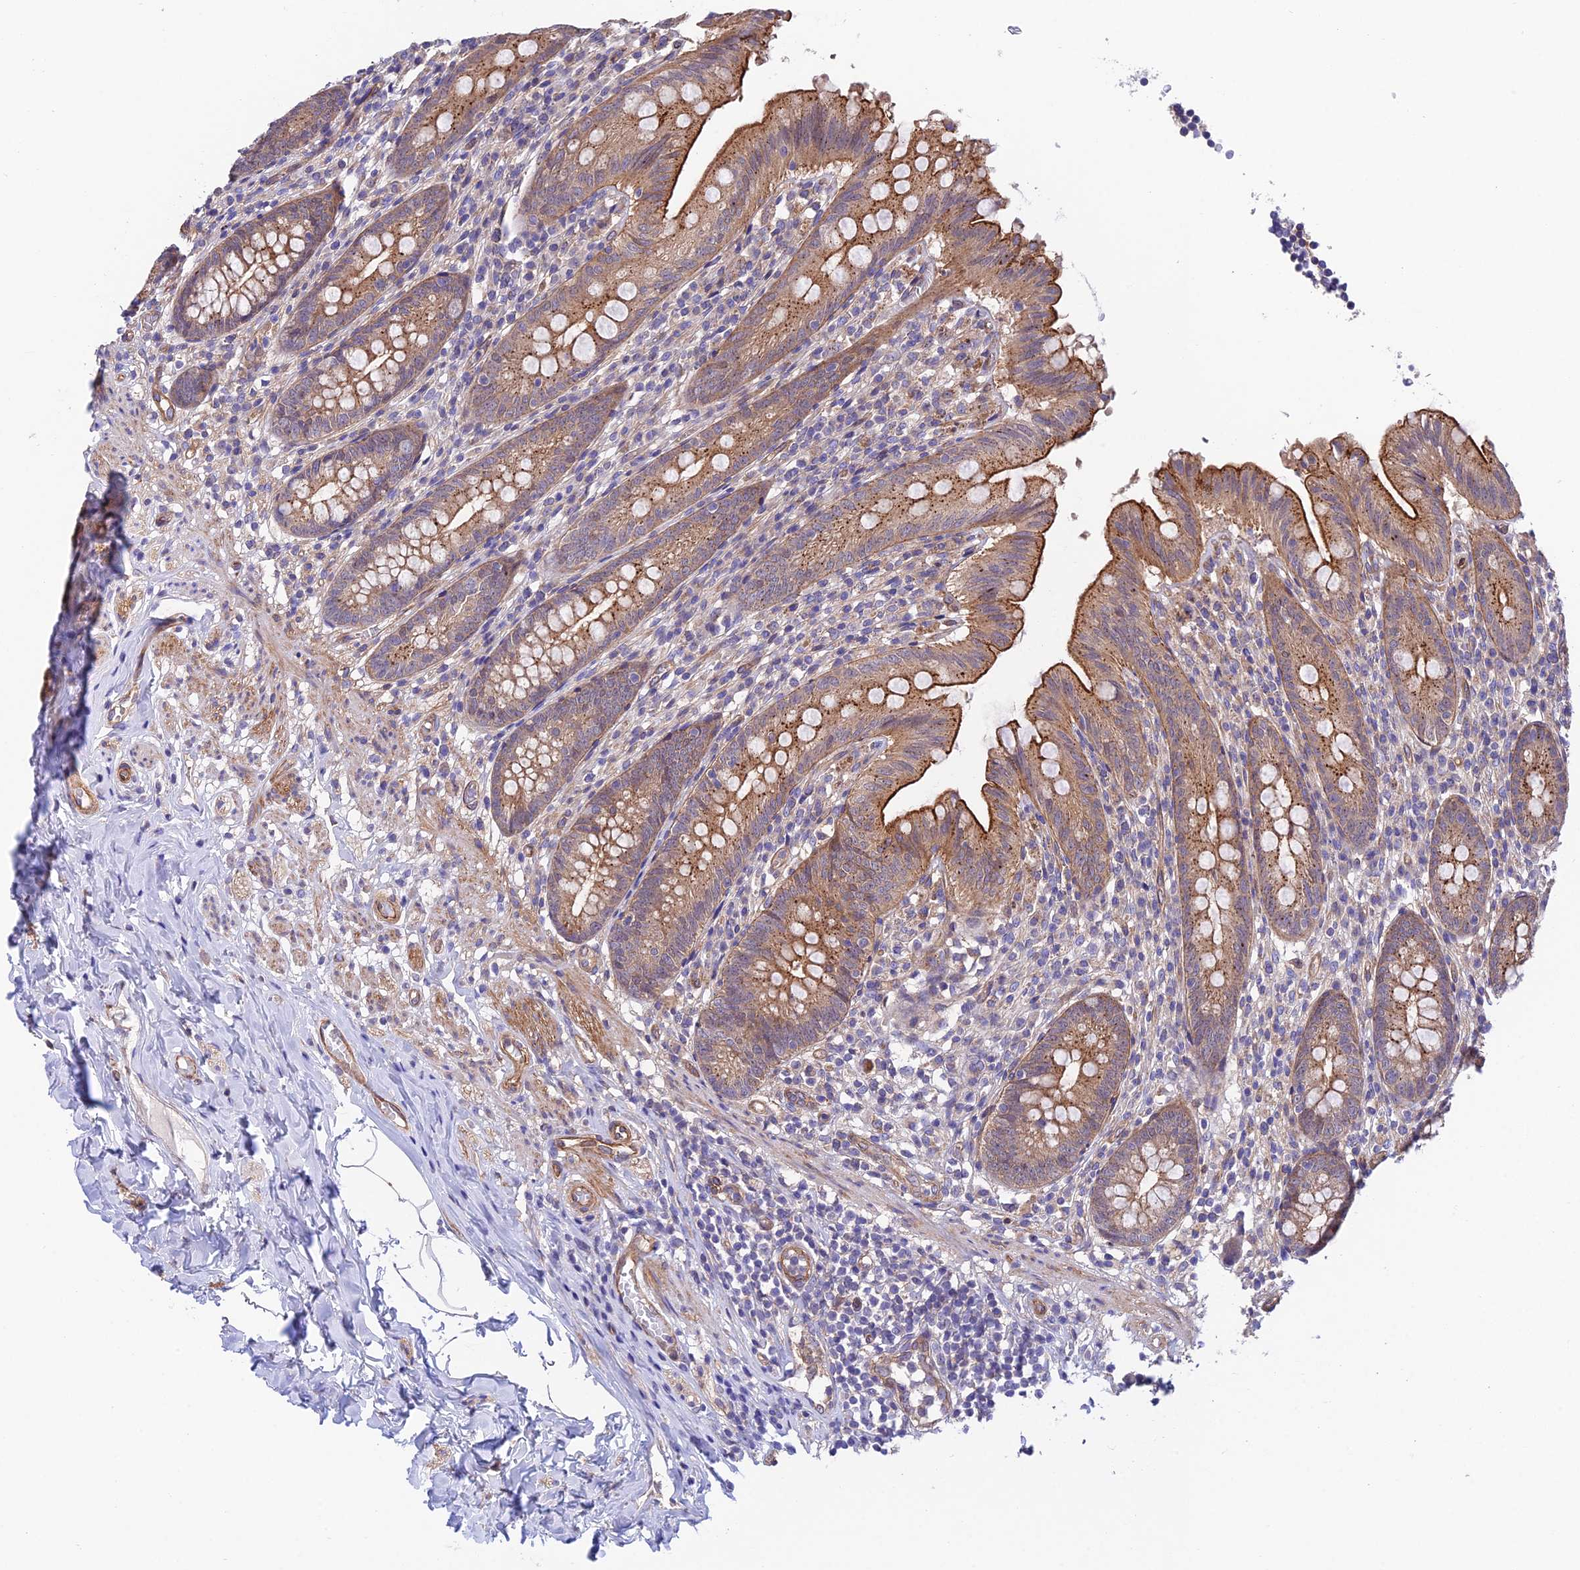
{"staining": {"intensity": "strong", "quantity": ">75%", "location": "cytoplasmic/membranous"}, "tissue": "appendix", "cell_type": "Glandular cells", "image_type": "normal", "snomed": [{"axis": "morphology", "description": "Normal tissue, NOS"}, {"axis": "topography", "description": "Appendix"}], "caption": "Glandular cells display strong cytoplasmic/membranous positivity in approximately >75% of cells in unremarkable appendix.", "gene": "QRFP", "patient": {"sex": "male", "age": 55}}